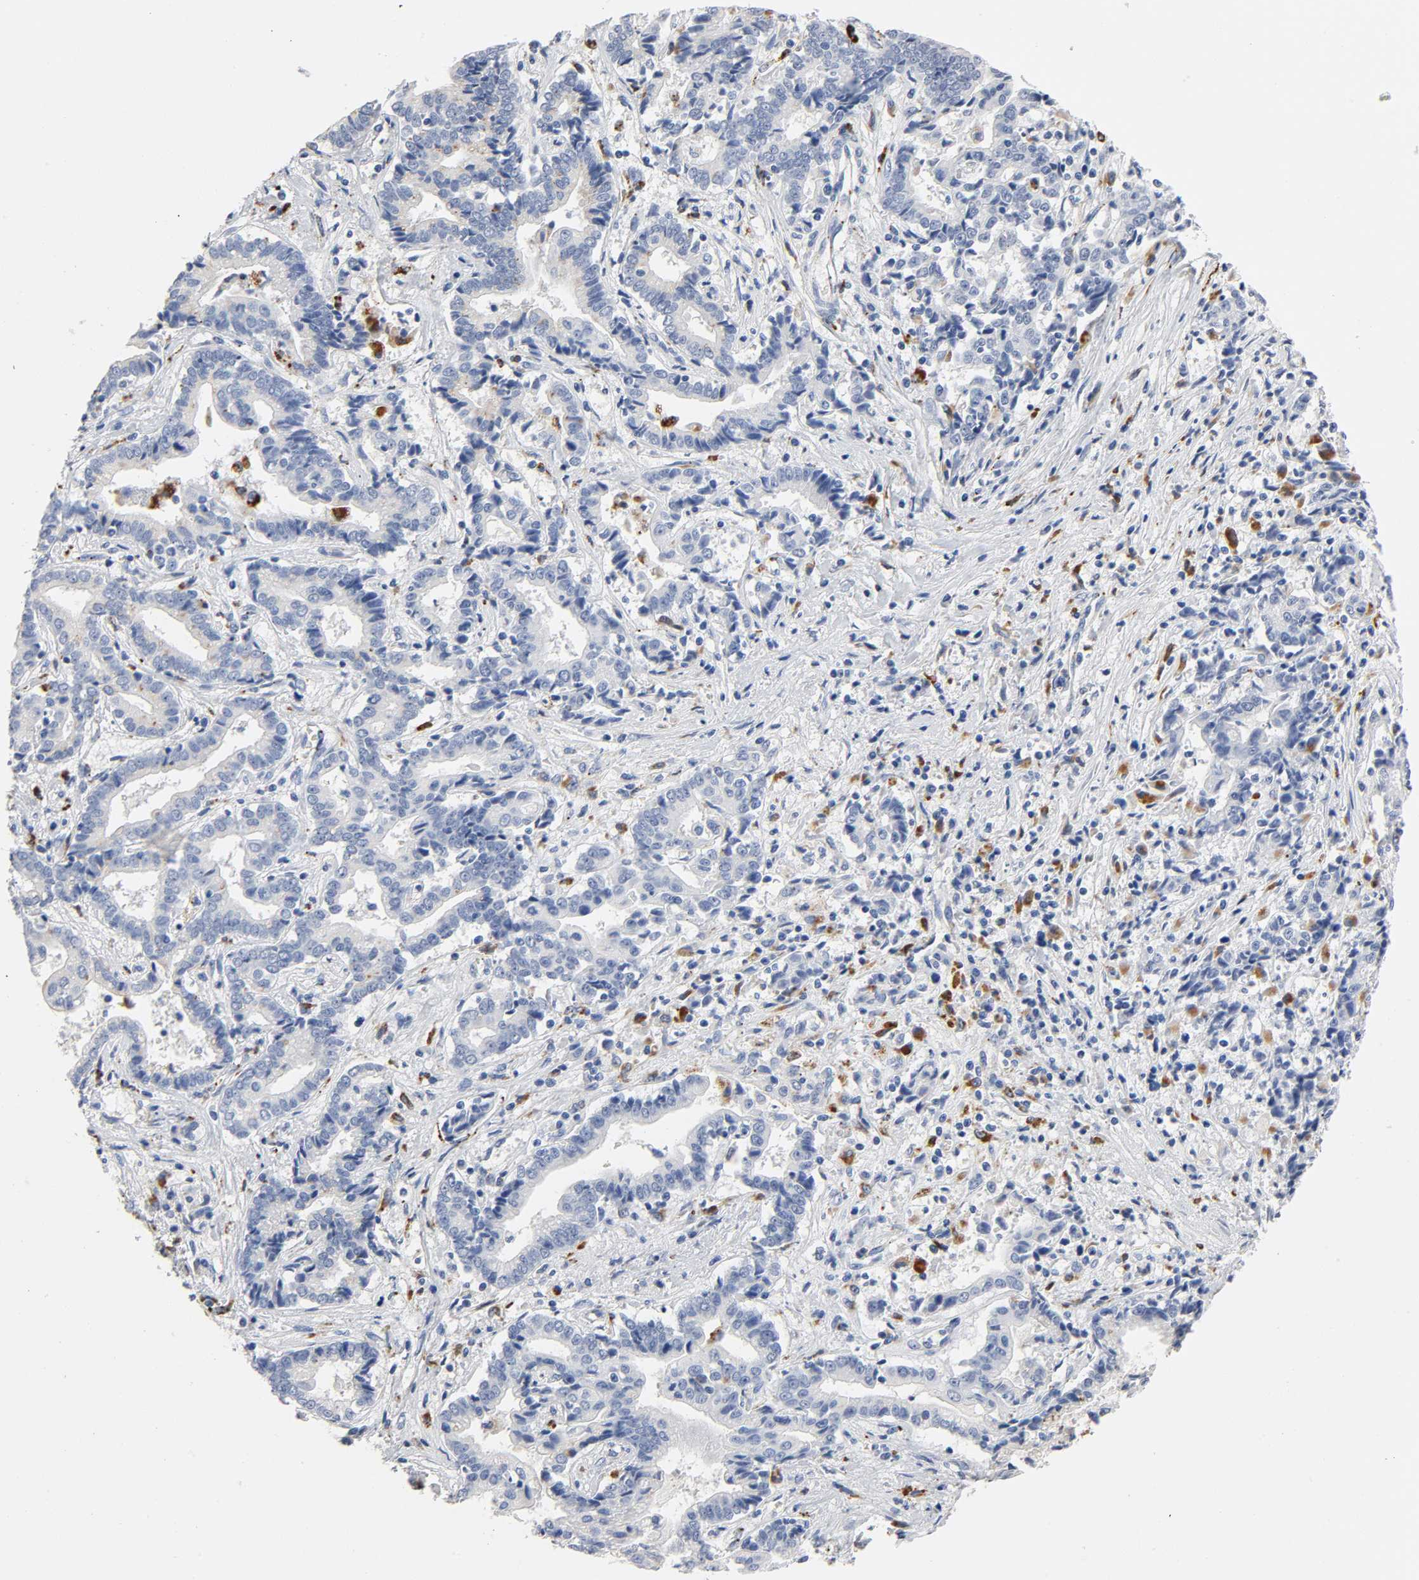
{"staining": {"intensity": "negative", "quantity": "none", "location": "none"}, "tissue": "liver cancer", "cell_type": "Tumor cells", "image_type": "cancer", "snomed": [{"axis": "morphology", "description": "Cholangiocarcinoma"}, {"axis": "topography", "description": "Liver"}], "caption": "Tumor cells show no significant staining in cholangiocarcinoma (liver). Nuclei are stained in blue.", "gene": "PLP1", "patient": {"sex": "male", "age": 57}}